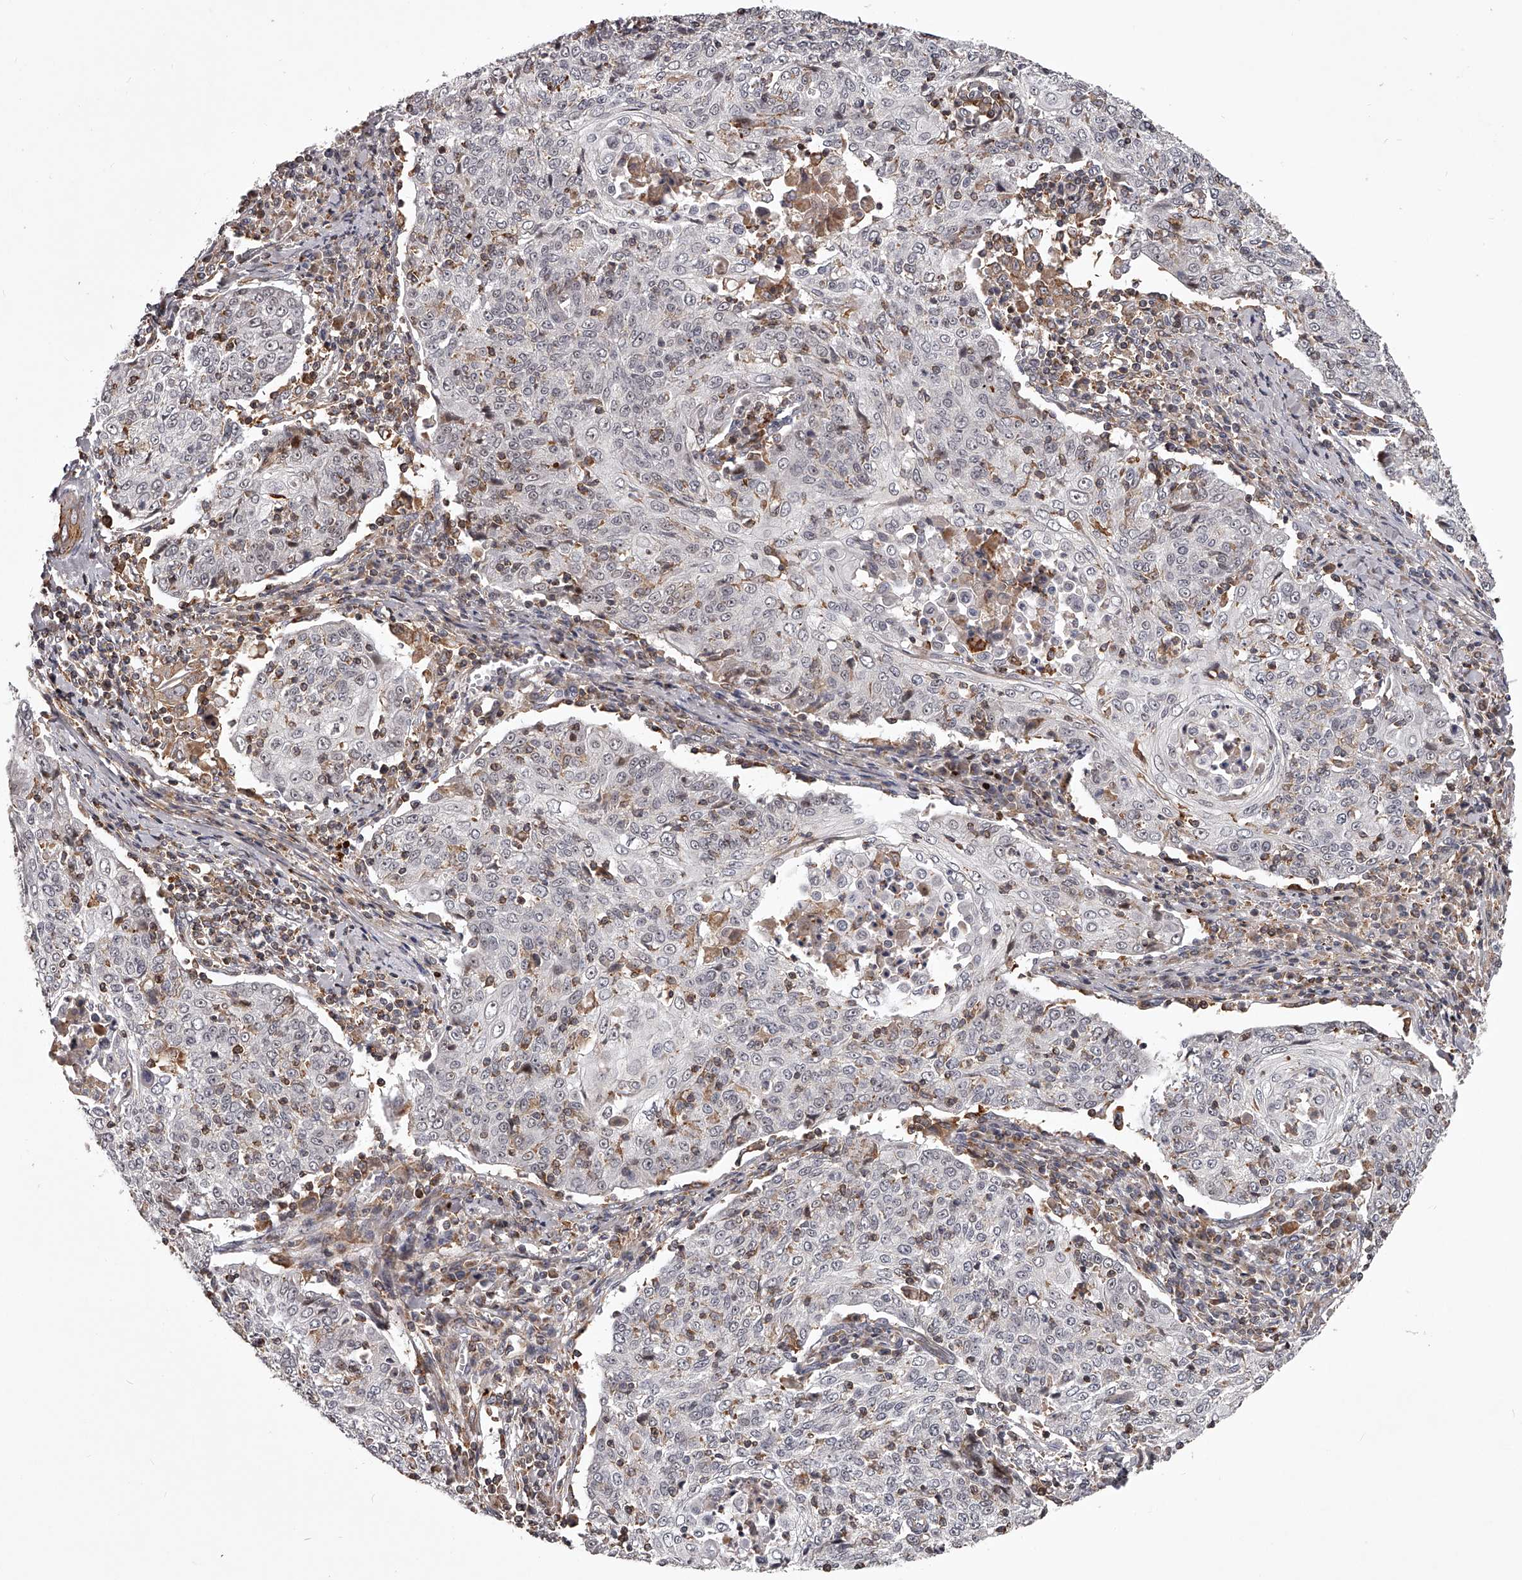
{"staining": {"intensity": "negative", "quantity": "none", "location": "none"}, "tissue": "cervical cancer", "cell_type": "Tumor cells", "image_type": "cancer", "snomed": [{"axis": "morphology", "description": "Squamous cell carcinoma, NOS"}, {"axis": "topography", "description": "Cervix"}], "caption": "Tumor cells show no significant expression in cervical cancer.", "gene": "RRP36", "patient": {"sex": "female", "age": 48}}